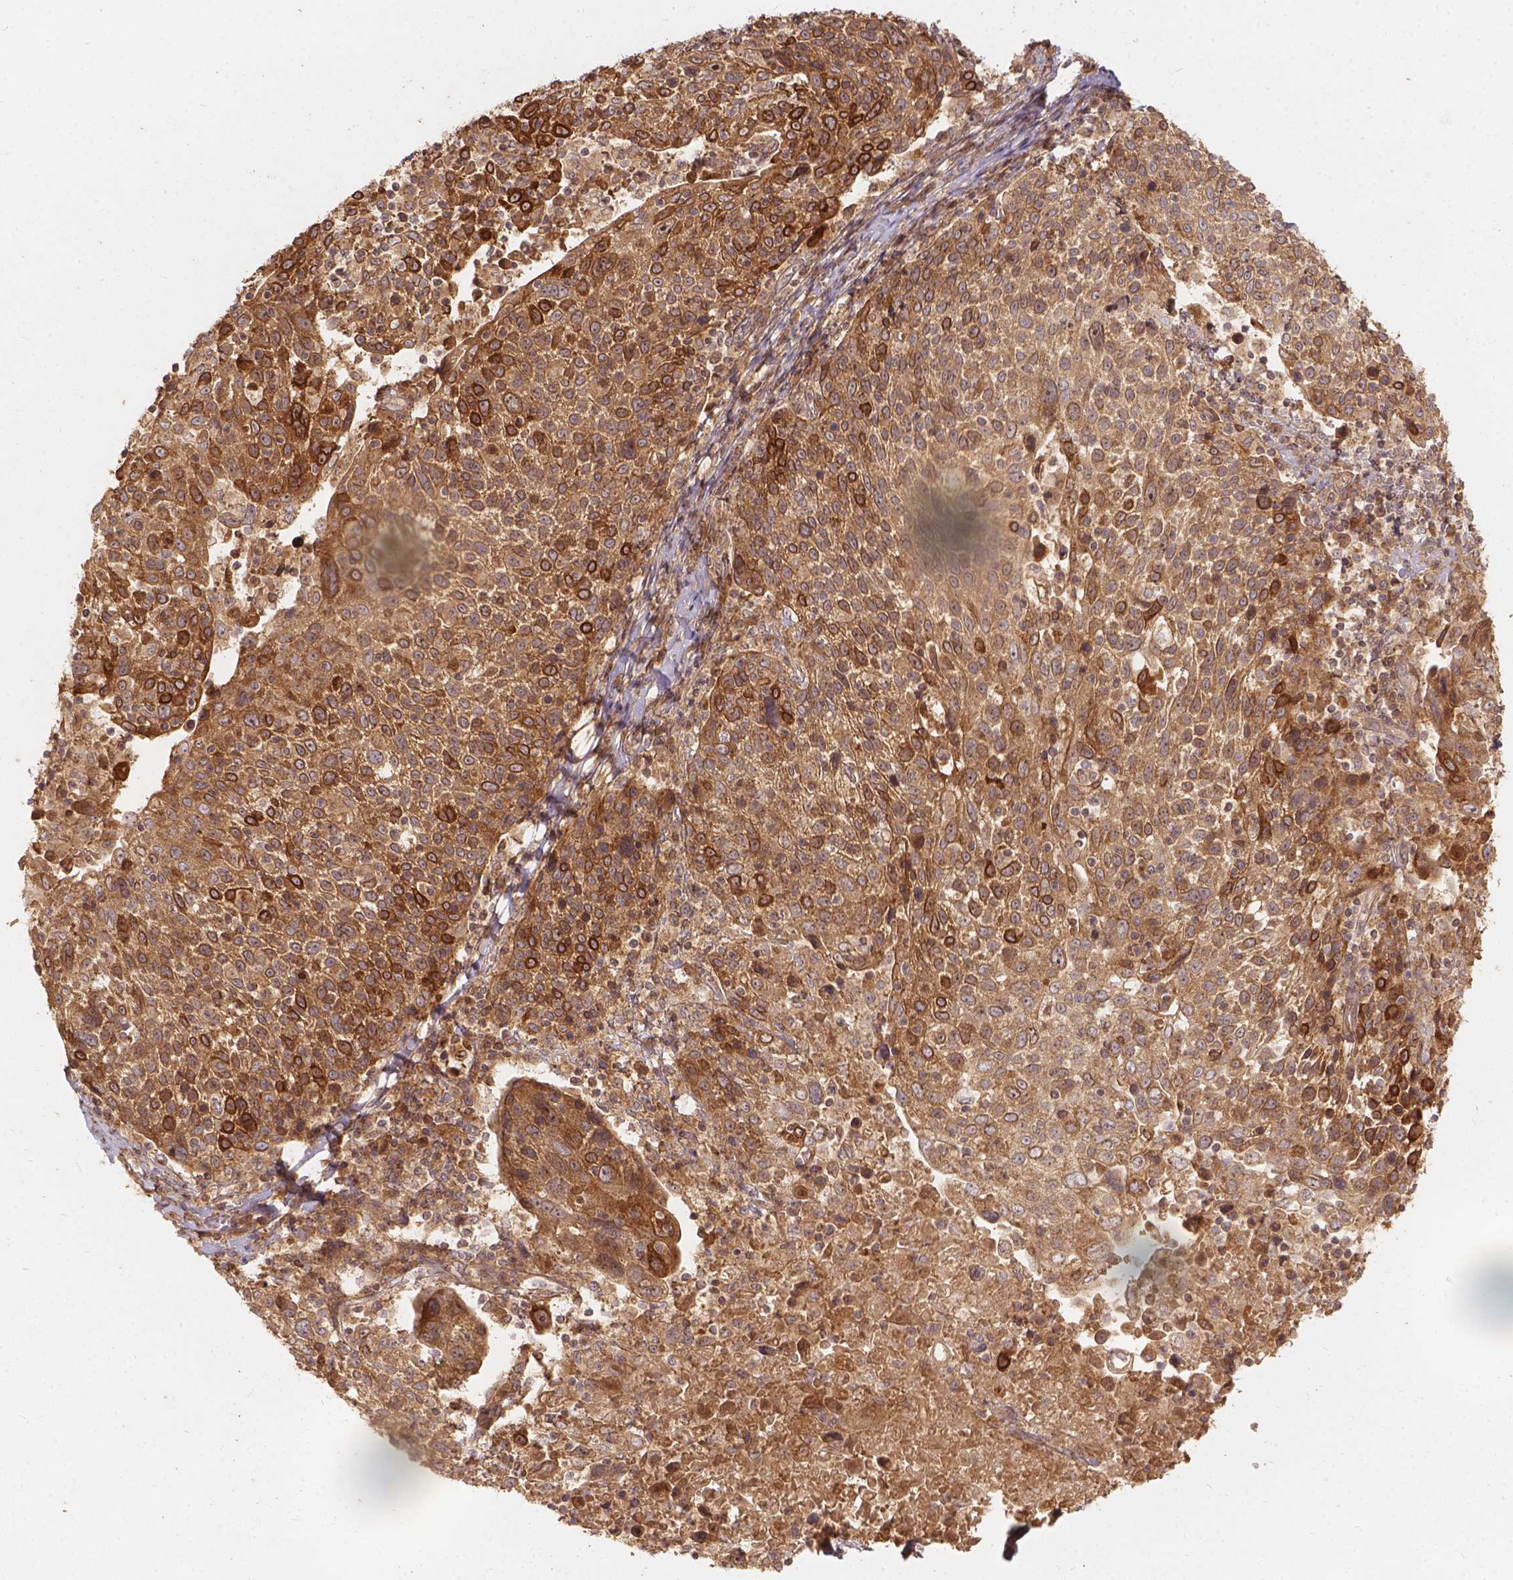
{"staining": {"intensity": "strong", "quantity": ">75%", "location": "cytoplasmic/membranous"}, "tissue": "cervical cancer", "cell_type": "Tumor cells", "image_type": "cancer", "snomed": [{"axis": "morphology", "description": "Squamous cell carcinoma, NOS"}, {"axis": "topography", "description": "Cervix"}], "caption": "A histopathology image of human cervical cancer (squamous cell carcinoma) stained for a protein reveals strong cytoplasmic/membranous brown staining in tumor cells.", "gene": "XPR1", "patient": {"sex": "female", "age": 61}}